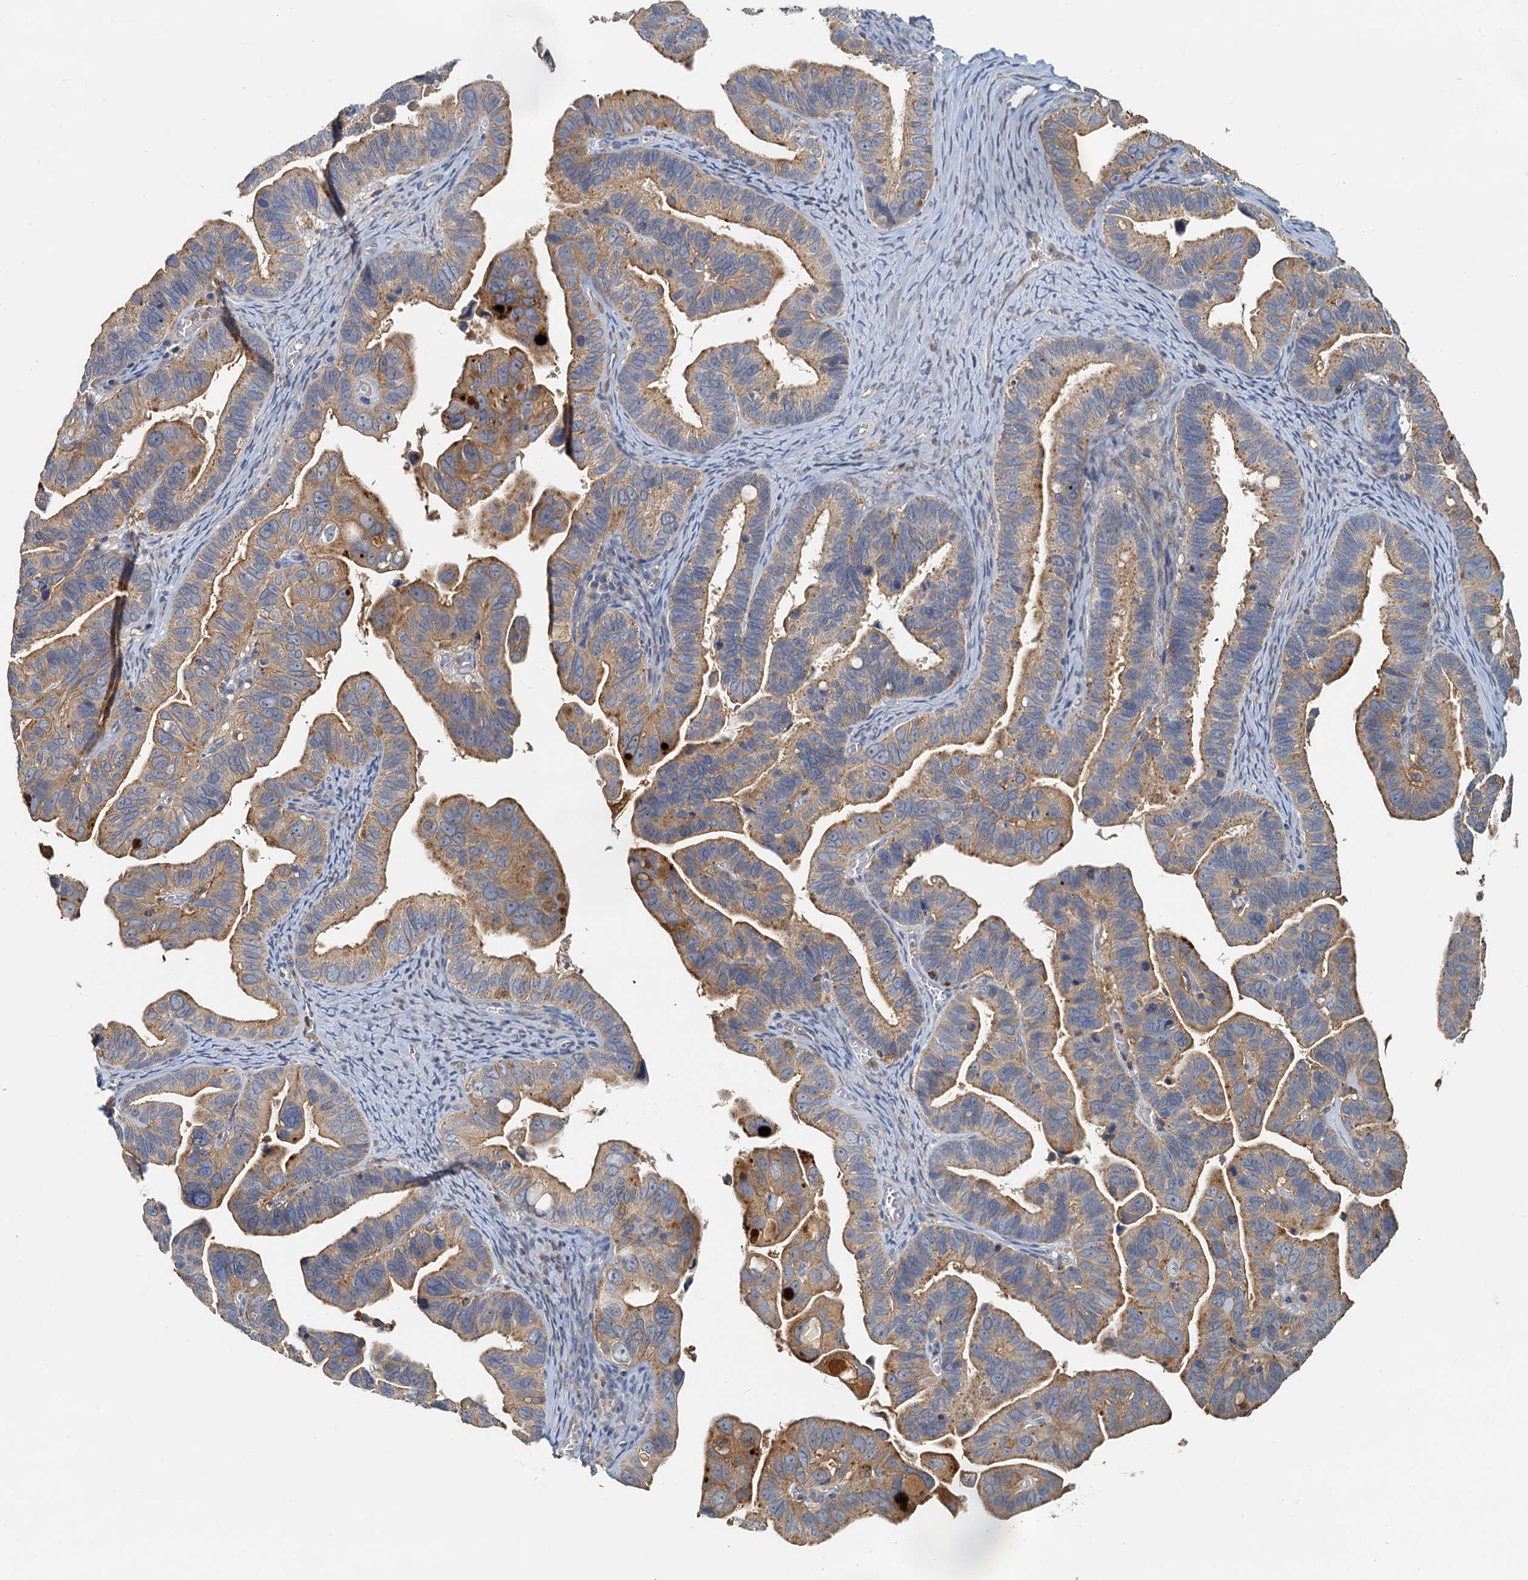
{"staining": {"intensity": "moderate", "quantity": ">75%", "location": "cytoplasmic/membranous"}, "tissue": "ovarian cancer", "cell_type": "Tumor cells", "image_type": "cancer", "snomed": [{"axis": "morphology", "description": "Cystadenocarcinoma, serous, NOS"}, {"axis": "topography", "description": "Ovary"}], "caption": "Ovarian cancer stained for a protein exhibits moderate cytoplasmic/membranous positivity in tumor cells.", "gene": "TOLLIP", "patient": {"sex": "female", "age": 56}}